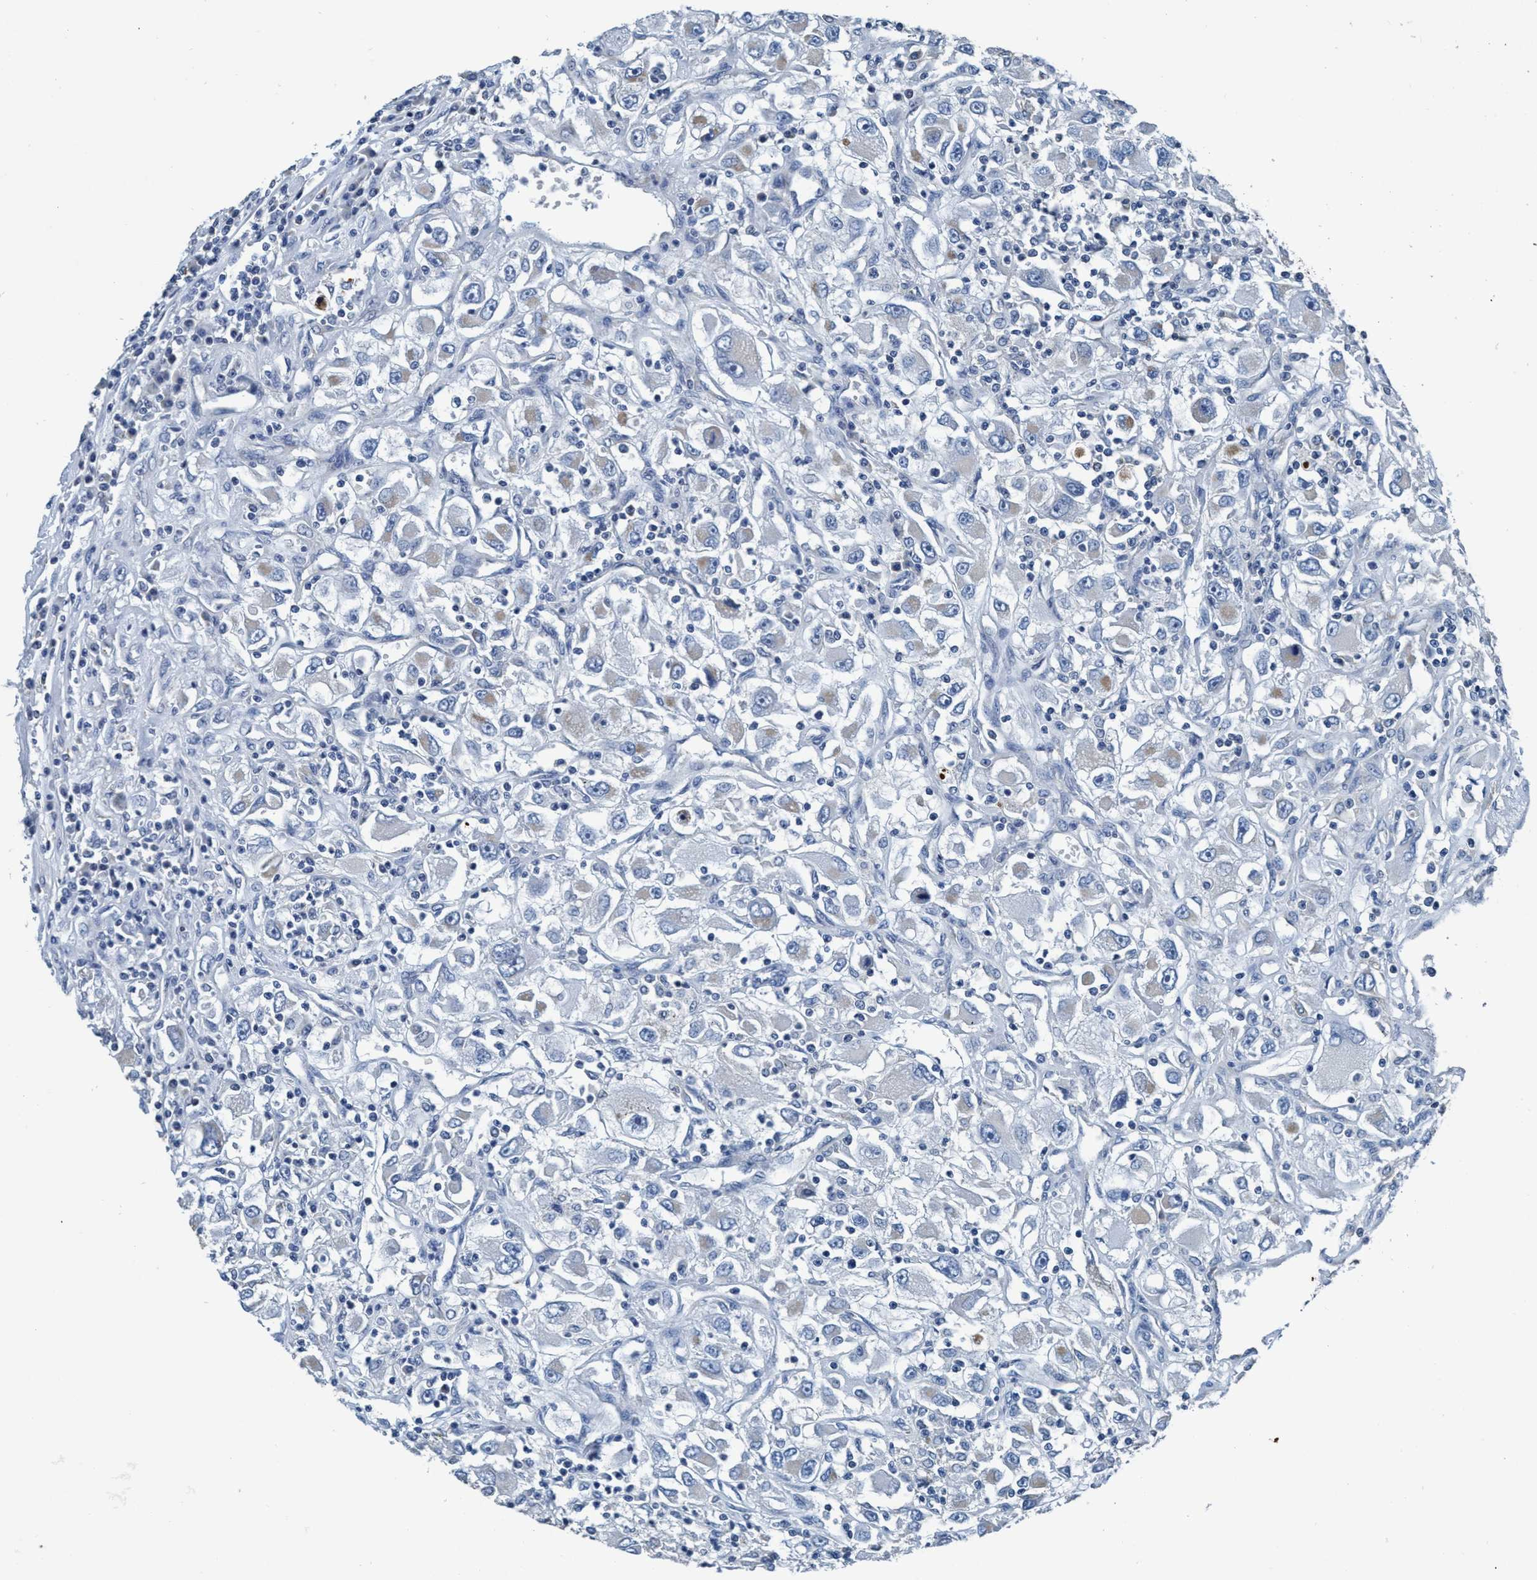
{"staining": {"intensity": "weak", "quantity": "<25%", "location": "cytoplasmic/membranous"}, "tissue": "renal cancer", "cell_type": "Tumor cells", "image_type": "cancer", "snomed": [{"axis": "morphology", "description": "Adenocarcinoma, NOS"}, {"axis": "topography", "description": "Kidney"}], "caption": "This is a image of IHC staining of renal adenocarcinoma, which shows no staining in tumor cells.", "gene": "ANKFN1", "patient": {"sex": "female", "age": 52}}